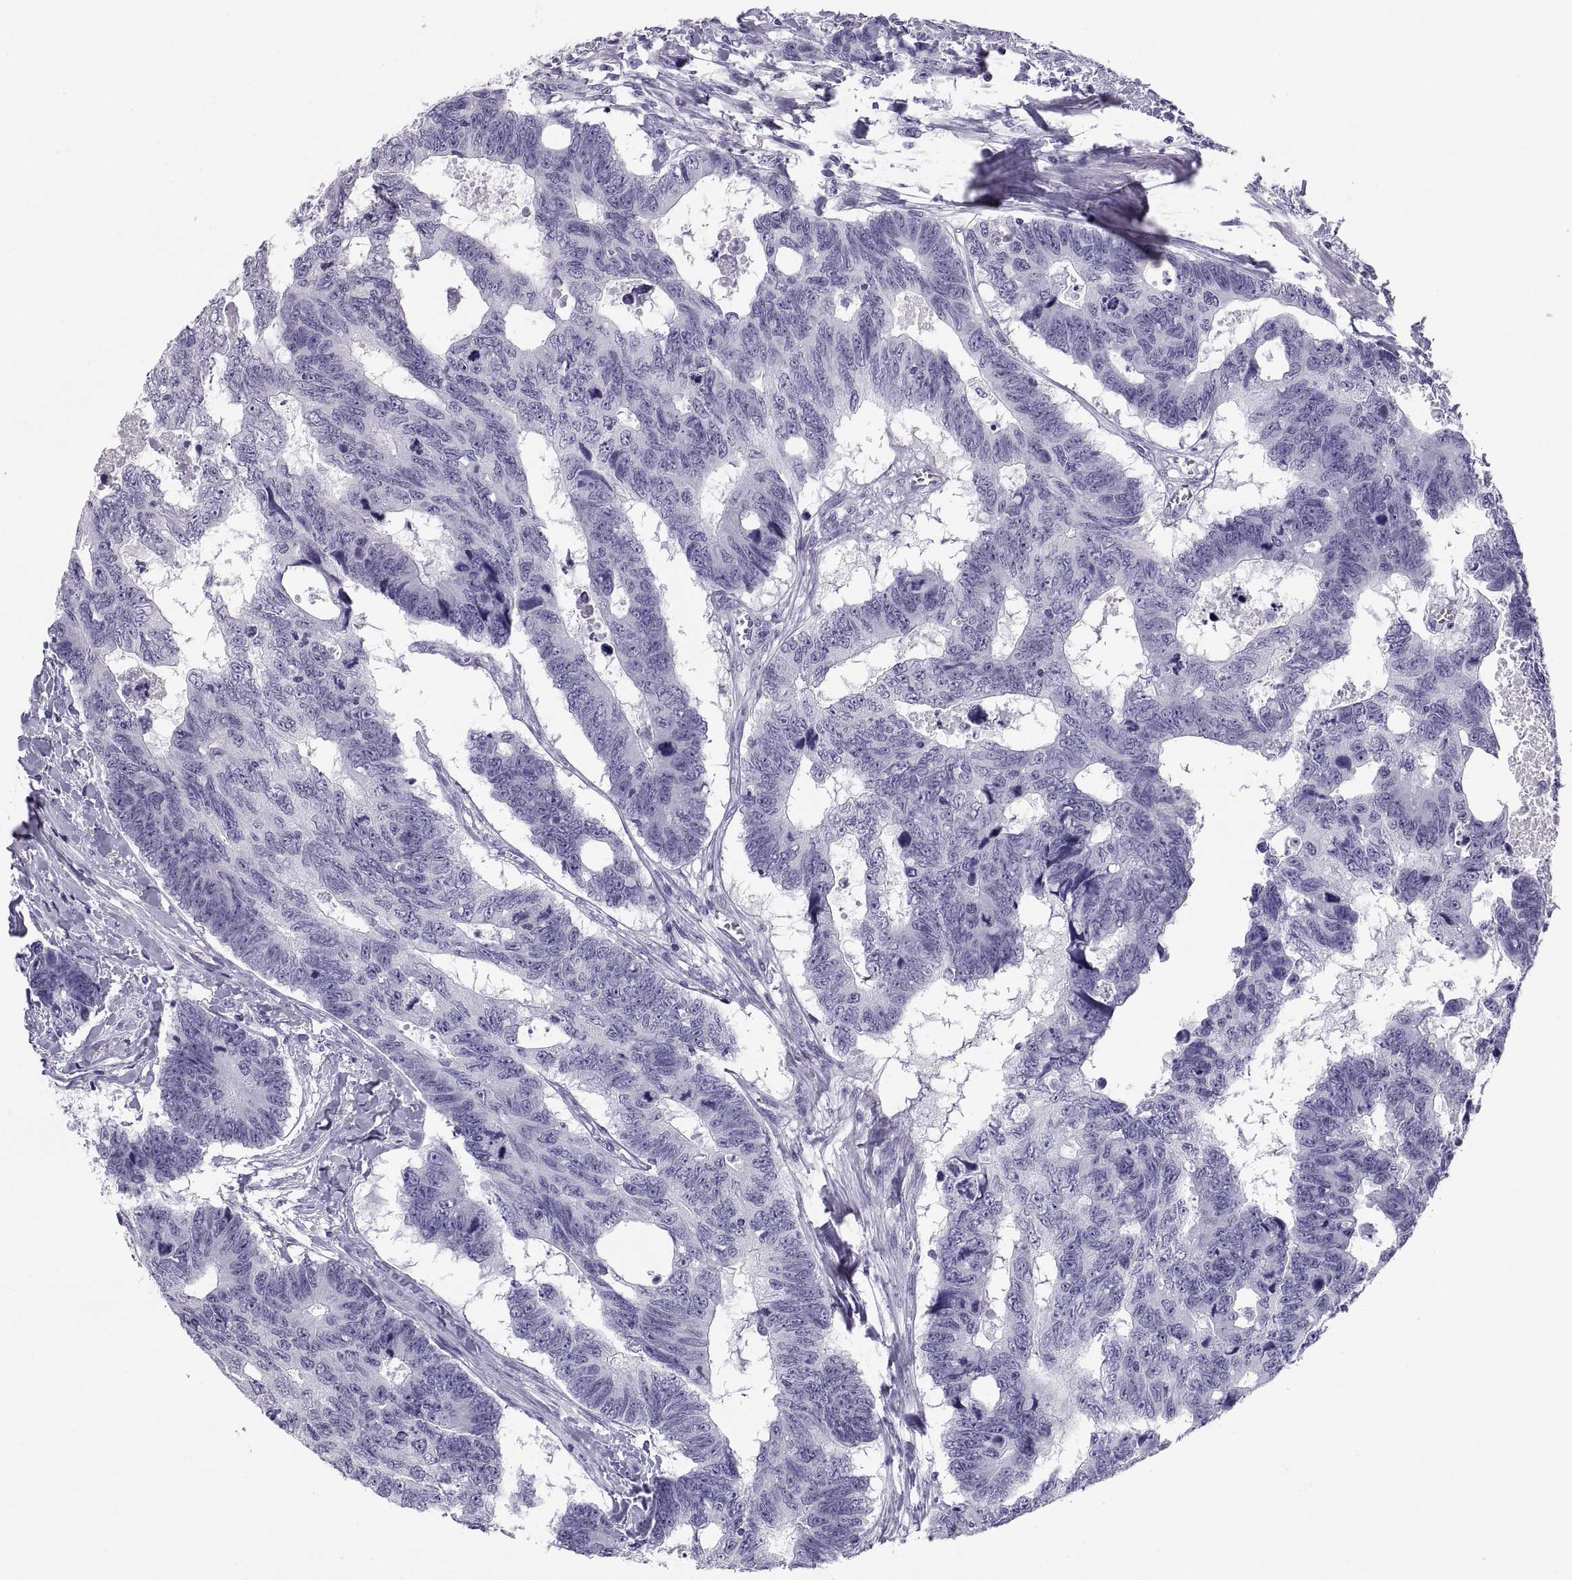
{"staining": {"intensity": "negative", "quantity": "none", "location": "none"}, "tissue": "colorectal cancer", "cell_type": "Tumor cells", "image_type": "cancer", "snomed": [{"axis": "morphology", "description": "Adenocarcinoma, NOS"}, {"axis": "topography", "description": "Colon"}], "caption": "High power microscopy micrograph of an IHC histopathology image of adenocarcinoma (colorectal), revealing no significant expression in tumor cells. Brightfield microscopy of immunohistochemistry stained with DAB (3,3'-diaminobenzidine) (brown) and hematoxylin (blue), captured at high magnification.", "gene": "CT47A10", "patient": {"sex": "female", "age": 77}}